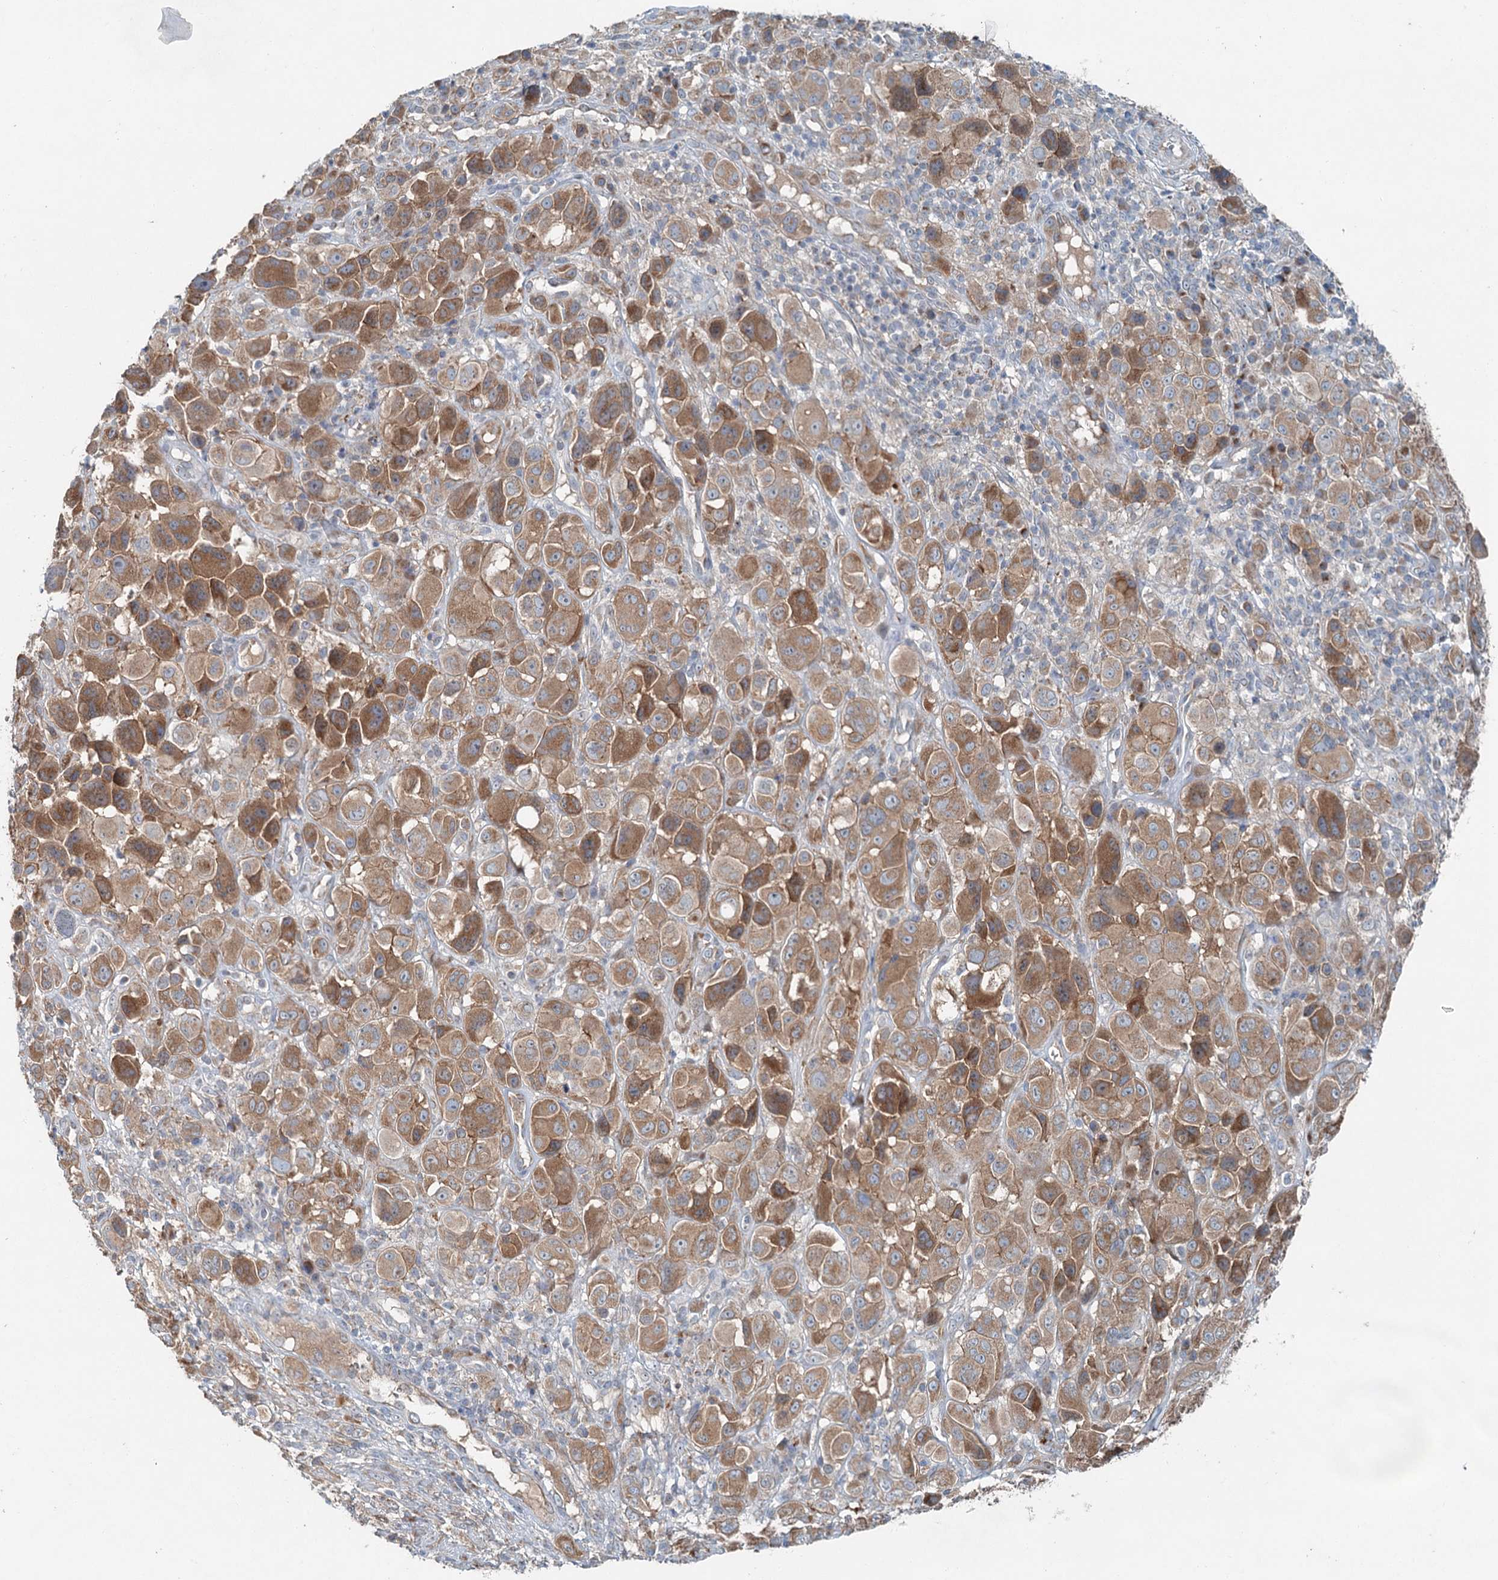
{"staining": {"intensity": "moderate", "quantity": "25%-75%", "location": "cytoplasmic/membranous"}, "tissue": "melanoma", "cell_type": "Tumor cells", "image_type": "cancer", "snomed": [{"axis": "morphology", "description": "Malignant melanoma, NOS"}, {"axis": "topography", "description": "Skin of trunk"}], "caption": "Immunohistochemistry (IHC) staining of malignant melanoma, which demonstrates medium levels of moderate cytoplasmic/membranous staining in about 25%-75% of tumor cells indicating moderate cytoplasmic/membranous protein positivity. The staining was performed using DAB (brown) for protein detection and nuclei were counterstained in hematoxylin (blue).", "gene": "CHCHD5", "patient": {"sex": "male", "age": 71}}